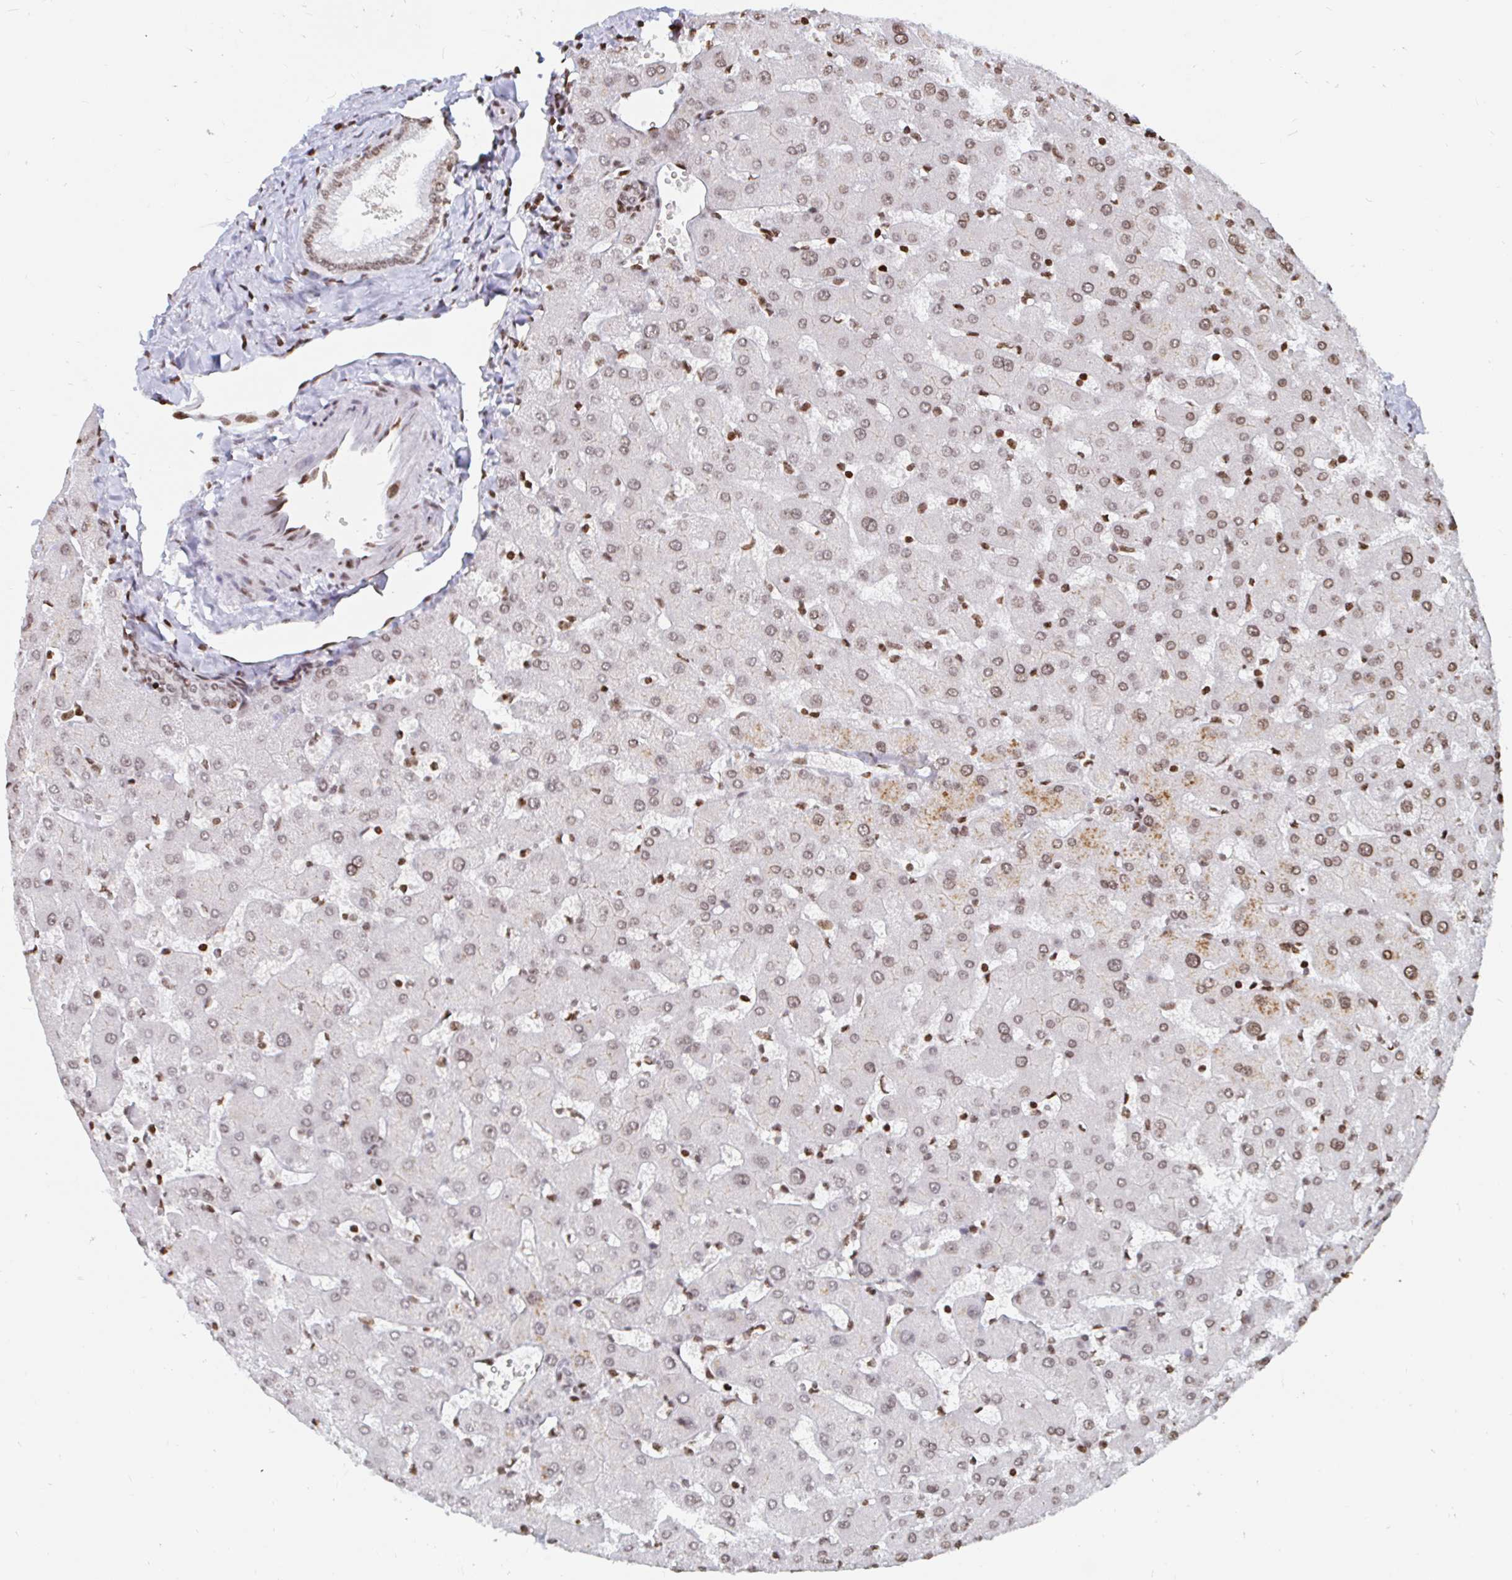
{"staining": {"intensity": "moderate", "quantity": ">75%", "location": "nuclear"}, "tissue": "liver", "cell_type": "Cholangiocytes", "image_type": "normal", "snomed": [{"axis": "morphology", "description": "Normal tissue, NOS"}, {"axis": "topography", "description": "Liver"}], "caption": "Brown immunohistochemical staining in unremarkable liver shows moderate nuclear staining in about >75% of cholangiocytes.", "gene": "HOXC10", "patient": {"sex": "female", "age": 63}}